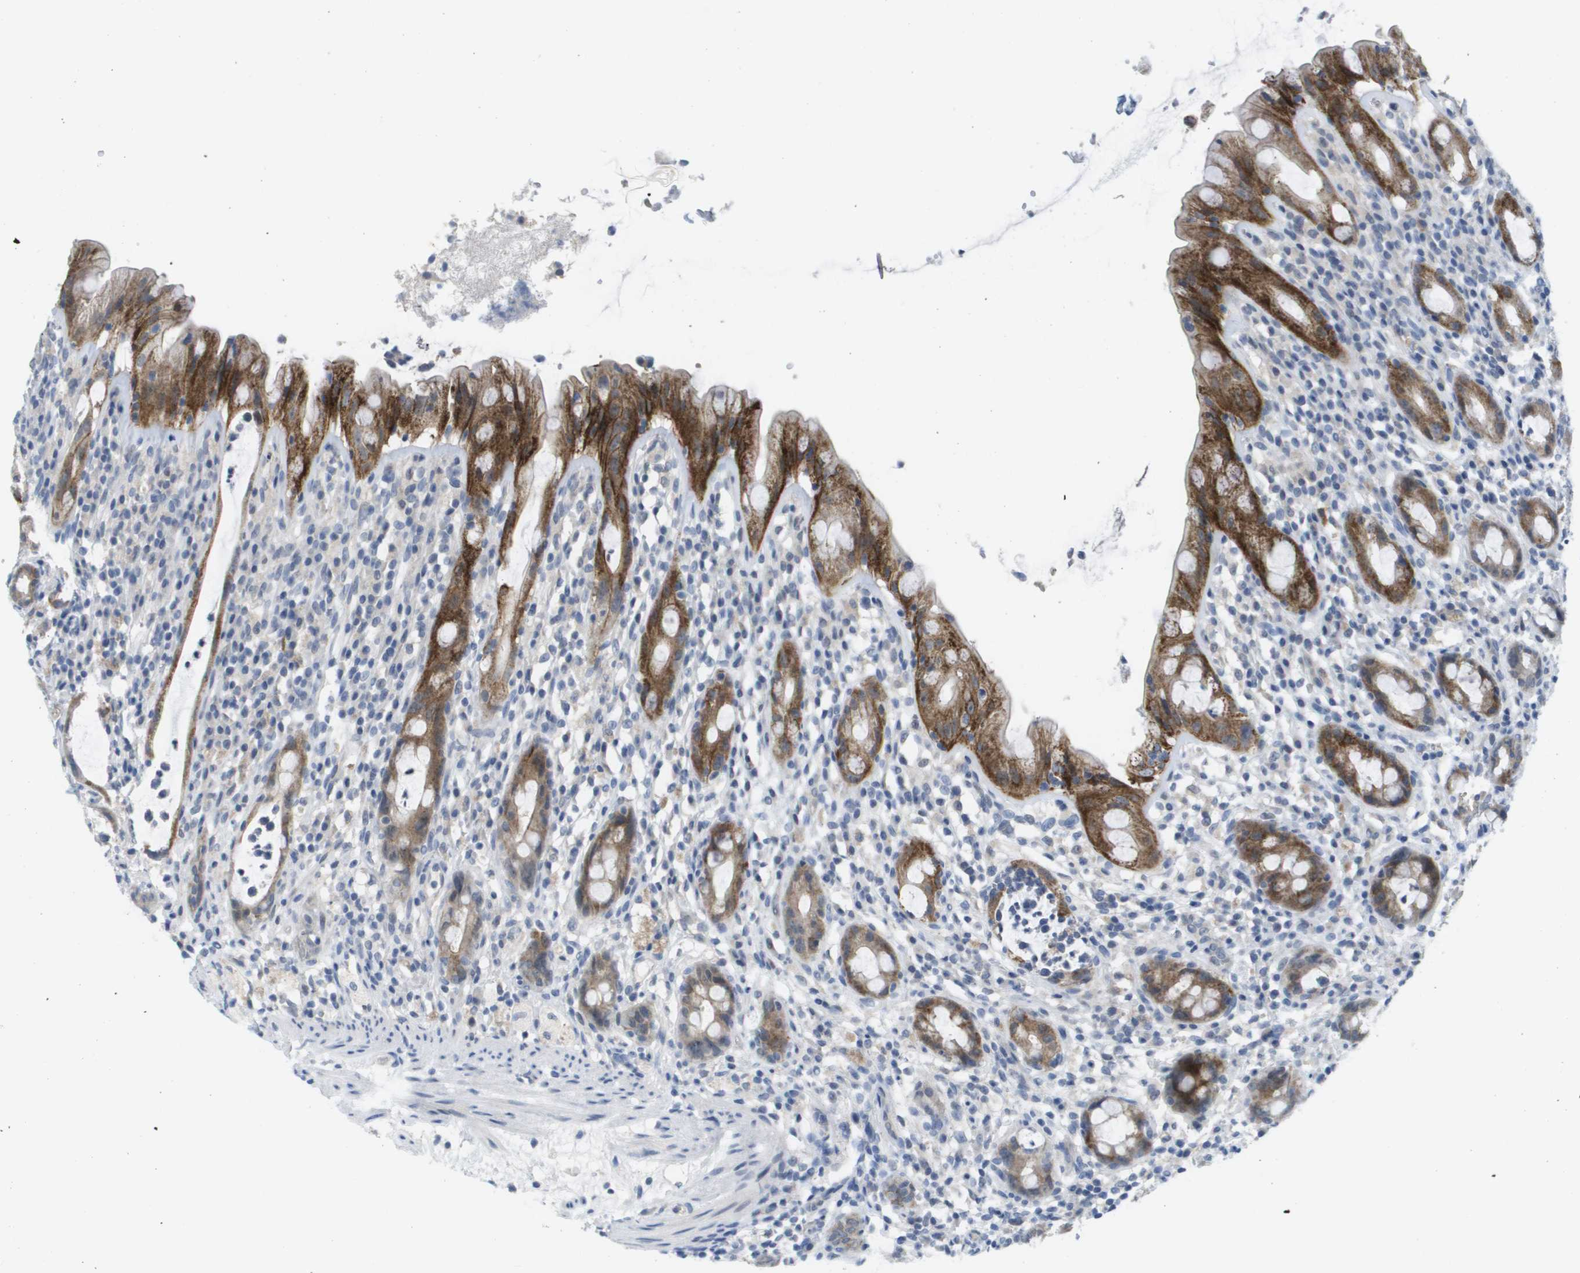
{"staining": {"intensity": "strong", "quantity": ">75%", "location": "cytoplasmic/membranous"}, "tissue": "rectum", "cell_type": "Glandular cells", "image_type": "normal", "snomed": [{"axis": "morphology", "description": "Normal tissue, NOS"}, {"axis": "topography", "description": "Rectum"}], "caption": "Immunohistochemical staining of normal human rectum exhibits high levels of strong cytoplasmic/membranous staining in approximately >75% of glandular cells. The protein of interest is shown in brown color, while the nuclei are stained blue.", "gene": "PDE4A", "patient": {"sex": "male", "age": 44}}